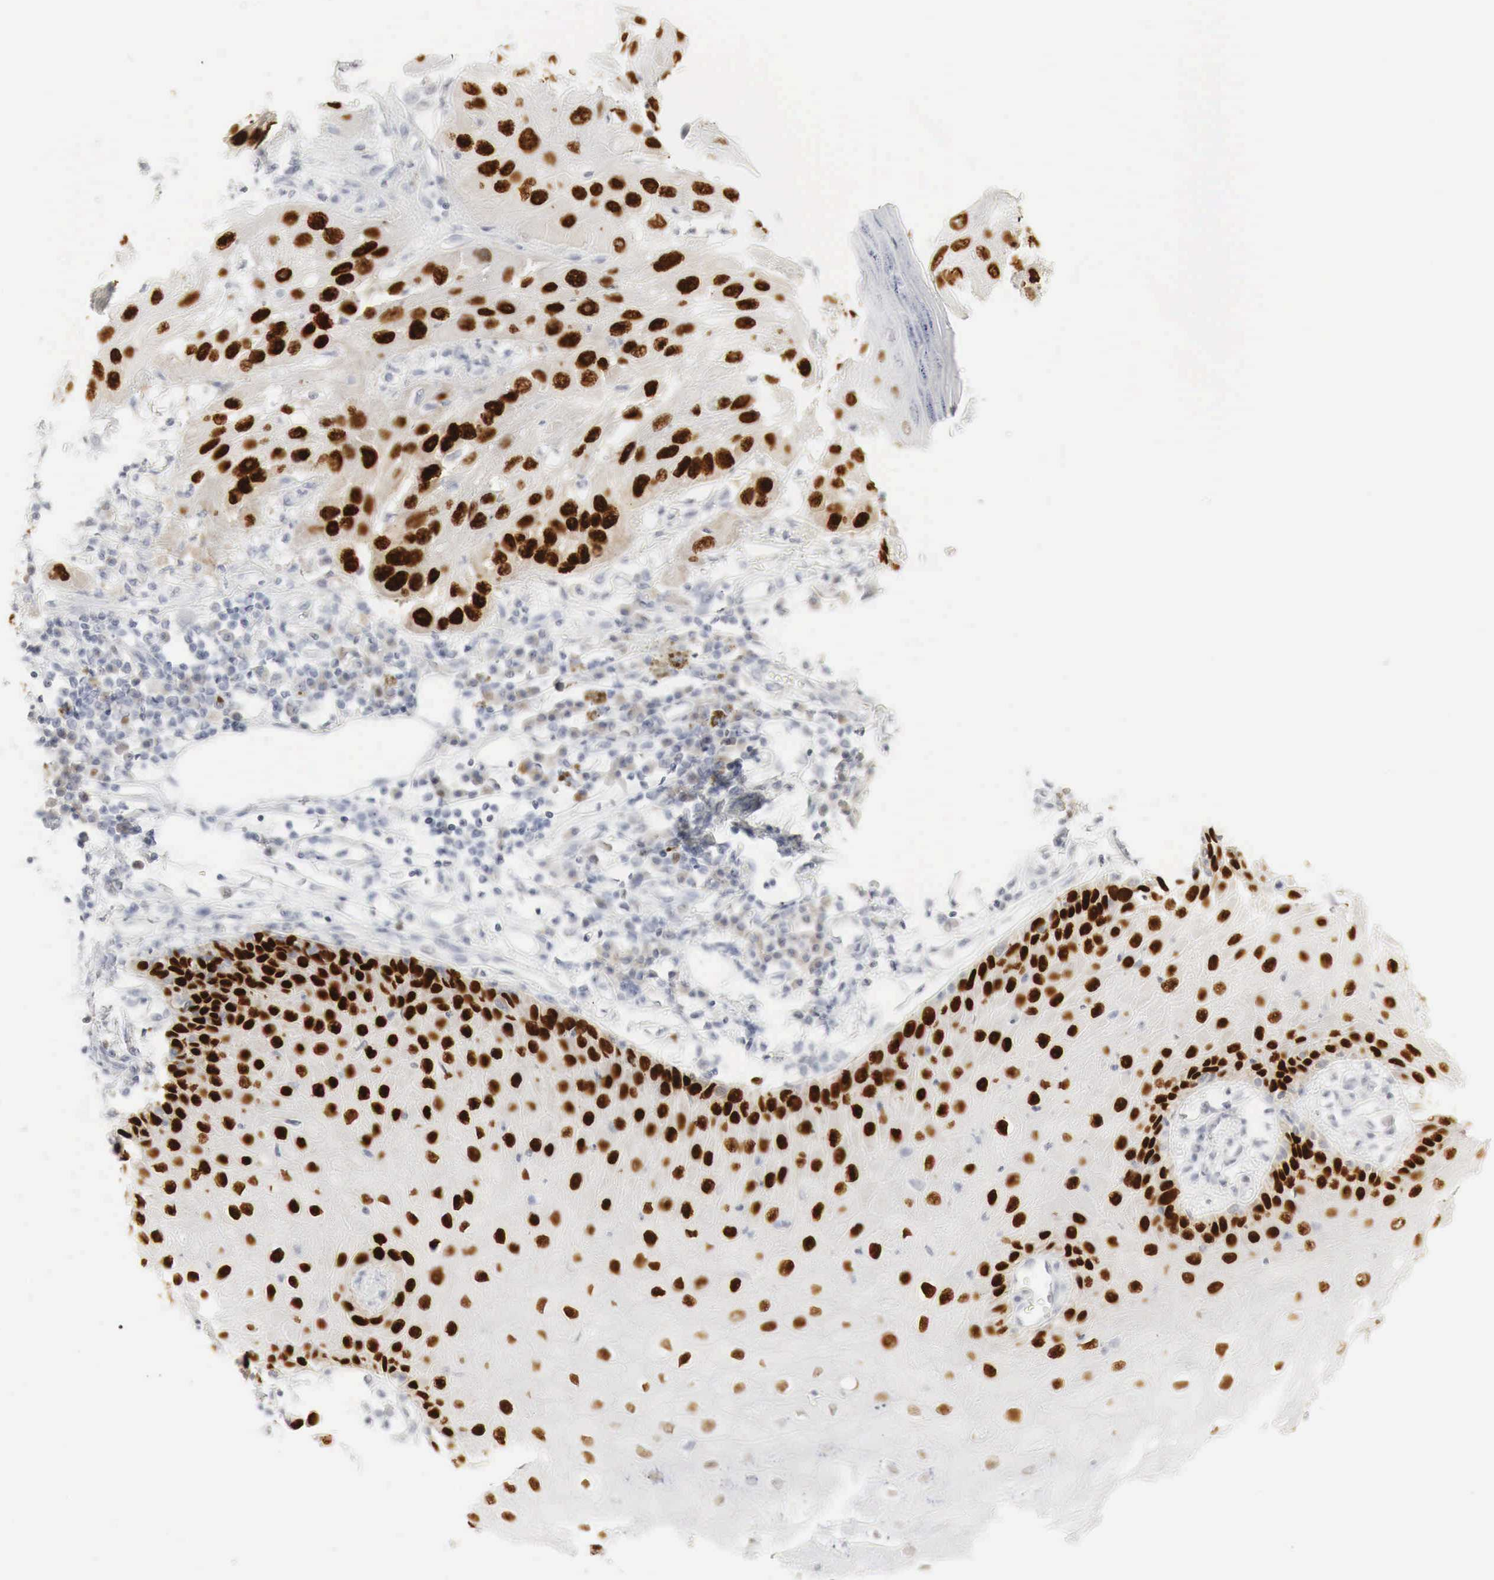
{"staining": {"intensity": "strong", "quantity": ">75%", "location": "nuclear"}, "tissue": "skin cancer", "cell_type": "Tumor cells", "image_type": "cancer", "snomed": [{"axis": "morphology", "description": "Squamous cell carcinoma, NOS"}, {"axis": "topography", "description": "Skin"}, {"axis": "topography", "description": "Anal"}], "caption": "The image demonstrates a brown stain indicating the presence of a protein in the nuclear of tumor cells in skin squamous cell carcinoma.", "gene": "TP63", "patient": {"sex": "male", "age": 61}}